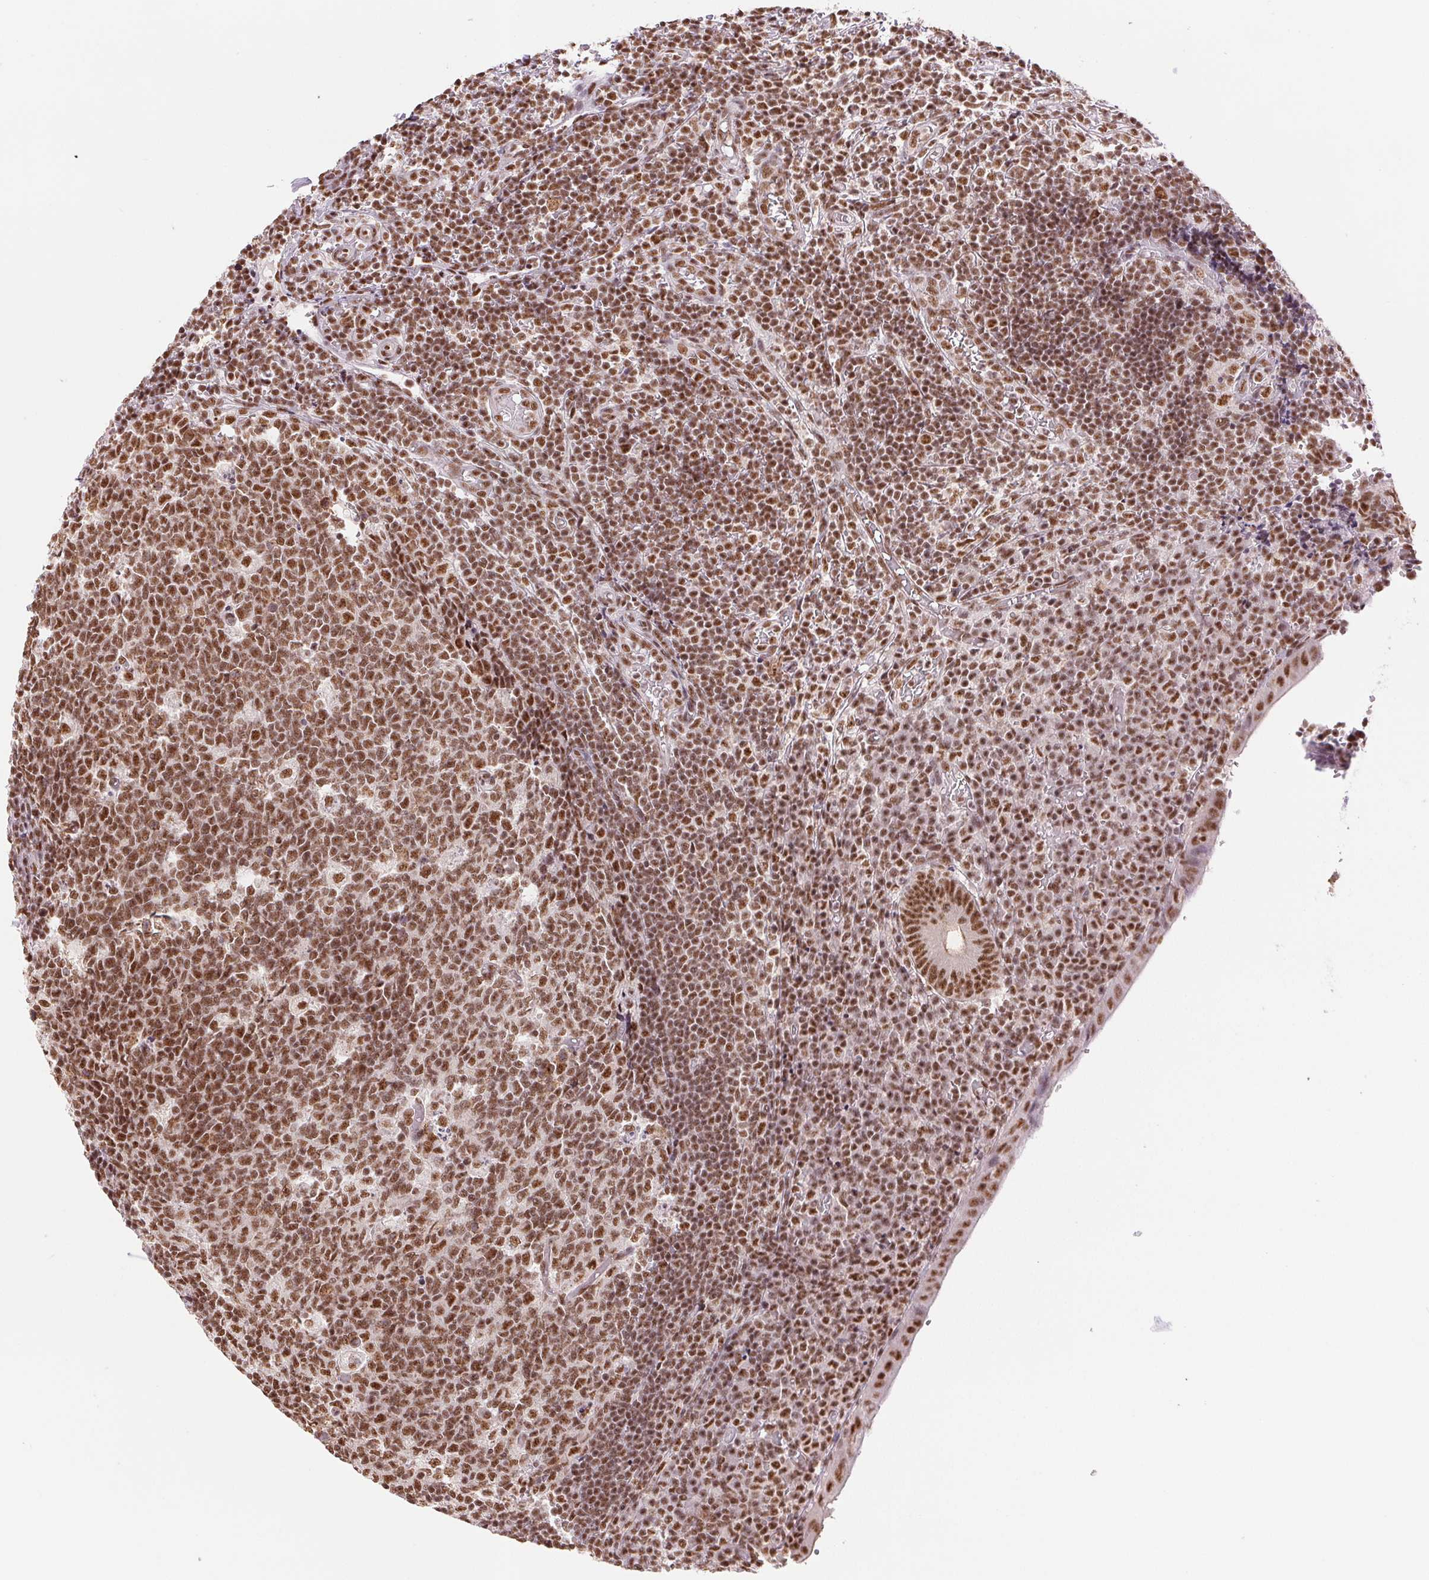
{"staining": {"intensity": "strong", "quantity": ">75%", "location": "nuclear"}, "tissue": "appendix", "cell_type": "Glandular cells", "image_type": "normal", "snomed": [{"axis": "morphology", "description": "Normal tissue, NOS"}, {"axis": "topography", "description": "Appendix"}], "caption": "An immunohistochemistry image of normal tissue is shown. Protein staining in brown highlights strong nuclear positivity in appendix within glandular cells. The protein is shown in brown color, while the nuclei are stained blue.", "gene": "IK", "patient": {"sex": "male", "age": 18}}